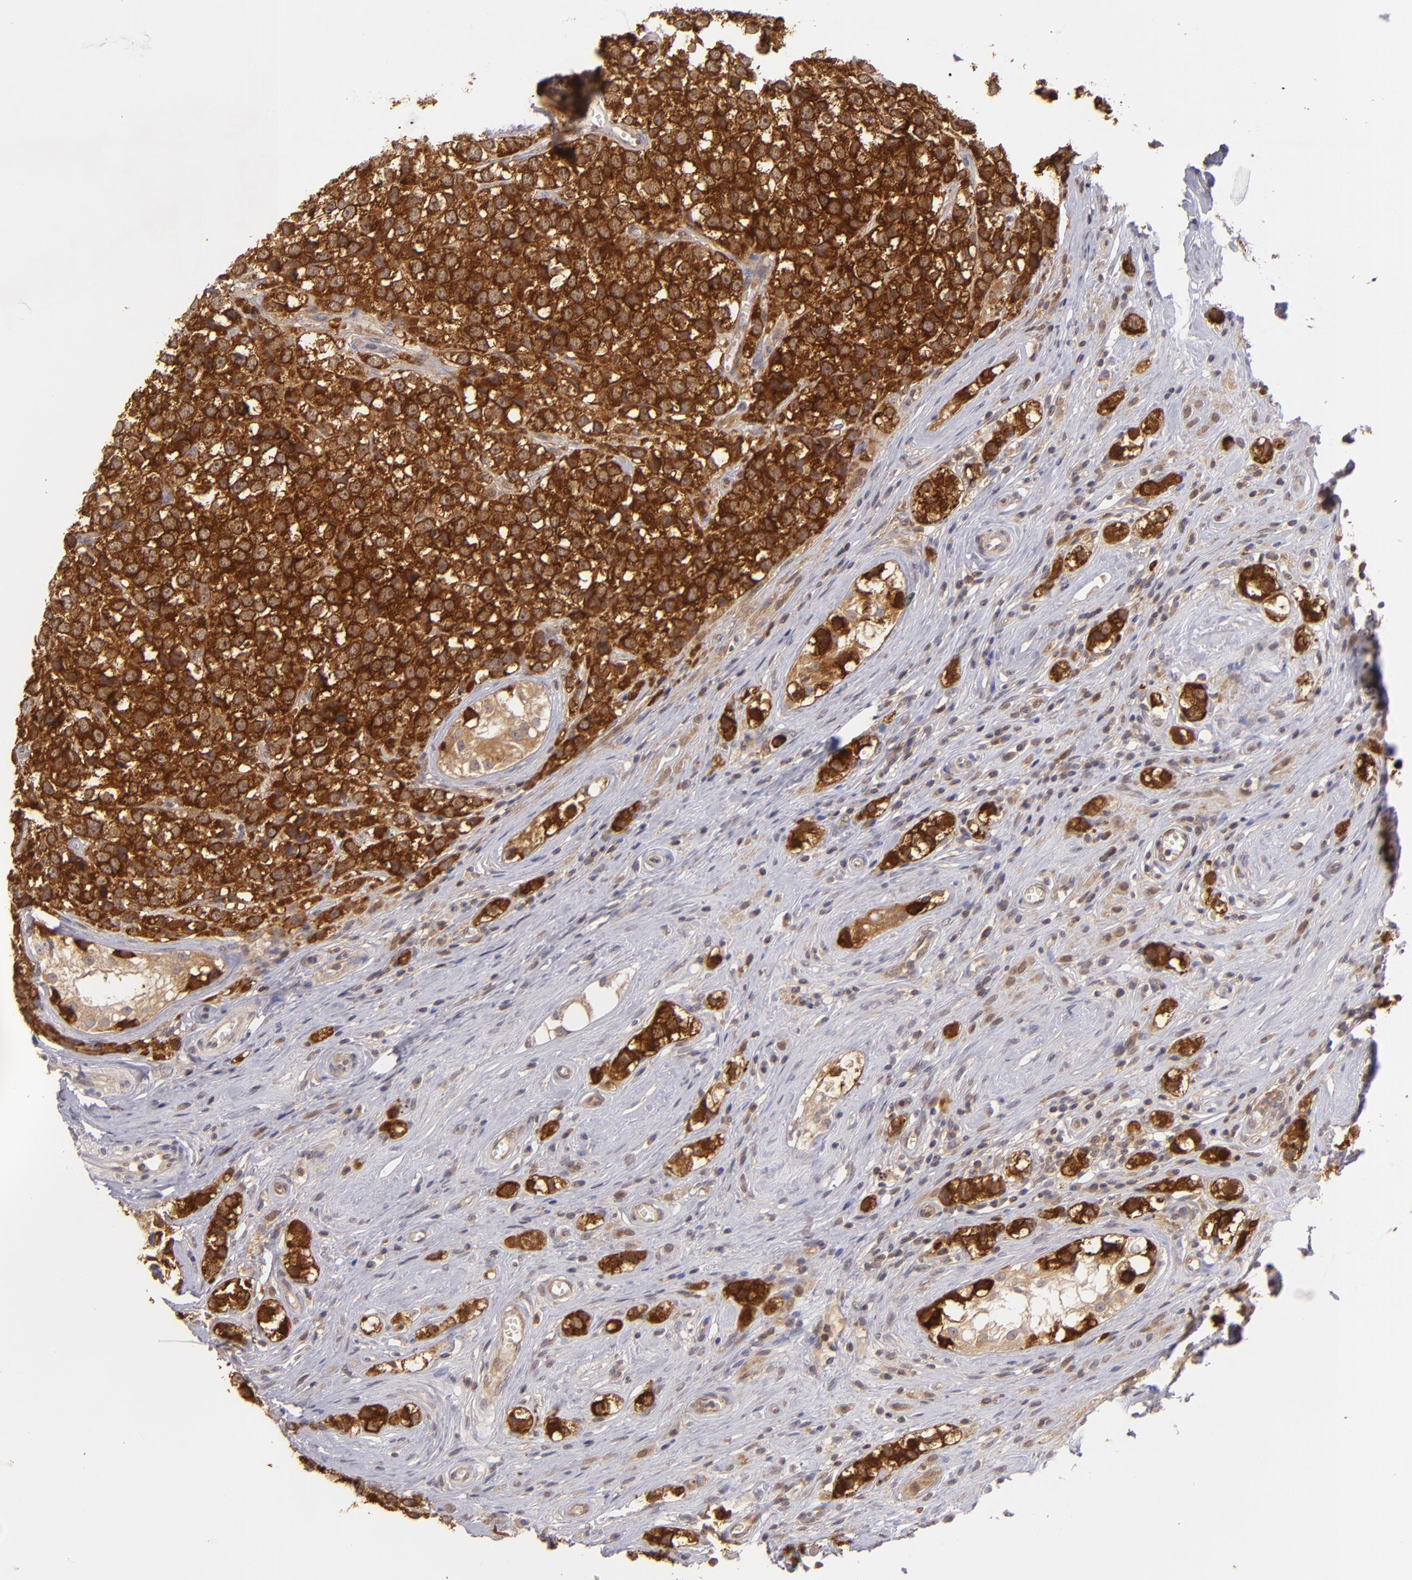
{"staining": {"intensity": "strong", "quantity": ">75%", "location": "cytoplasmic/membranous"}, "tissue": "testis cancer", "cell_type": "Tumor cells", "image_type": "cancer", "snomed": [{"axis": "morphology", "description": "Seminoma, NOS"}, {"axis": "topography", "description": "Testis"}], "caption": "Immunohistochemistry (IHC) histopathology image of testis cancer stained for a protein (brown), which demonstrates high levels of strong cytoplasmic/membranous positivity in about >75% of tumor cells.", "gene": "PTPN13", "patient": {"sex": "male", "age": 25}}